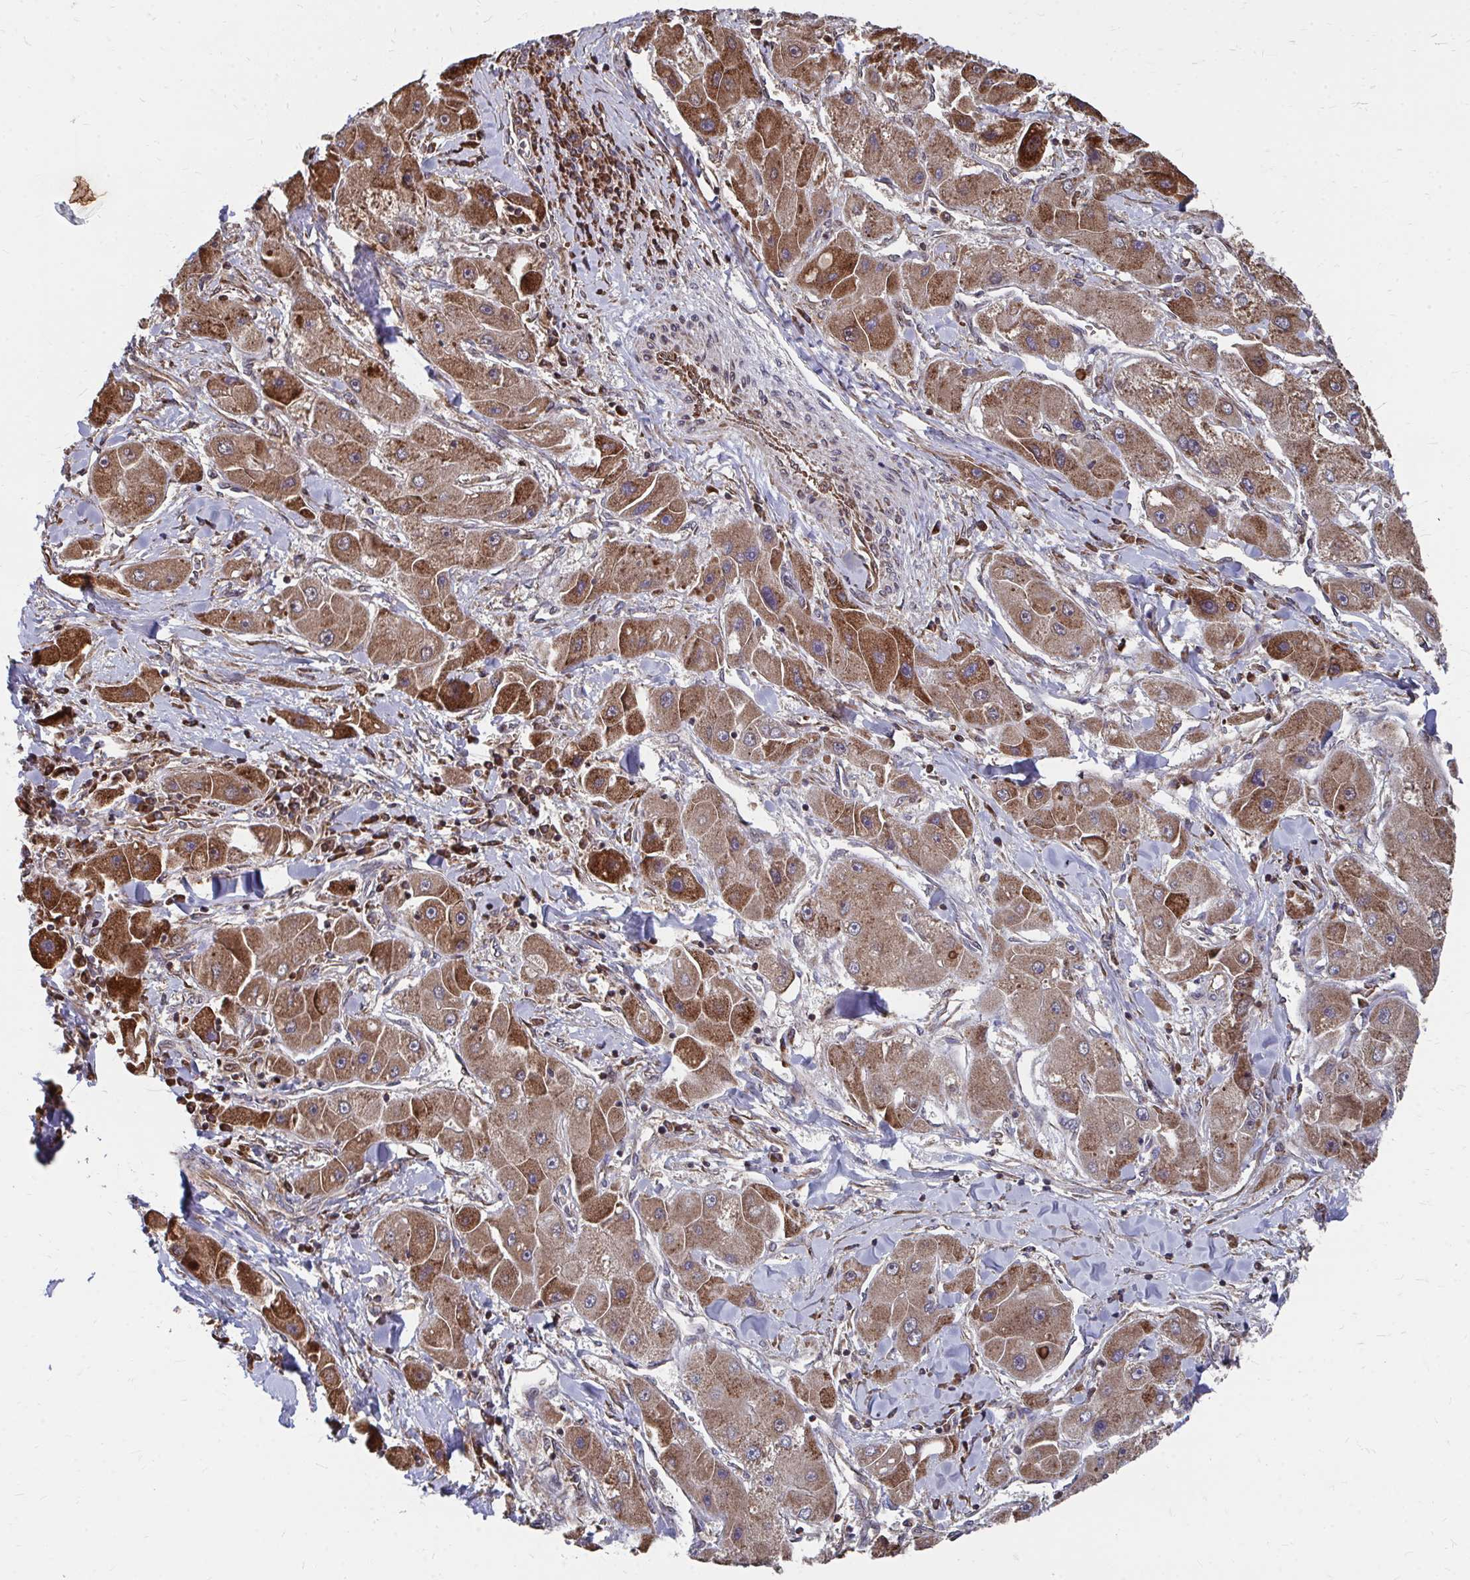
{"staining": {"intensity": "strong", "quantity": ">75%", "location": "cytoplasmic/membranous"}, "tissue": "liver cancer", "cell_type": "Tumor cells", "image_type": "cancer", "snomed": [{"axis": "morphology", "description": "Carcinoma, Hepatocellular, NOS"}, {"axis": "topography", "description": "Liver"}], "caption": "An IHC micrograph of neoplastic tissue is shown. Protein staining in brown highlights strong cytoplasmic/membranous positivity in liver hepatocellular carcinoma within tumor cells.", "gene": "FAM89A", "patient": {"sex": "male", "age": 24}}